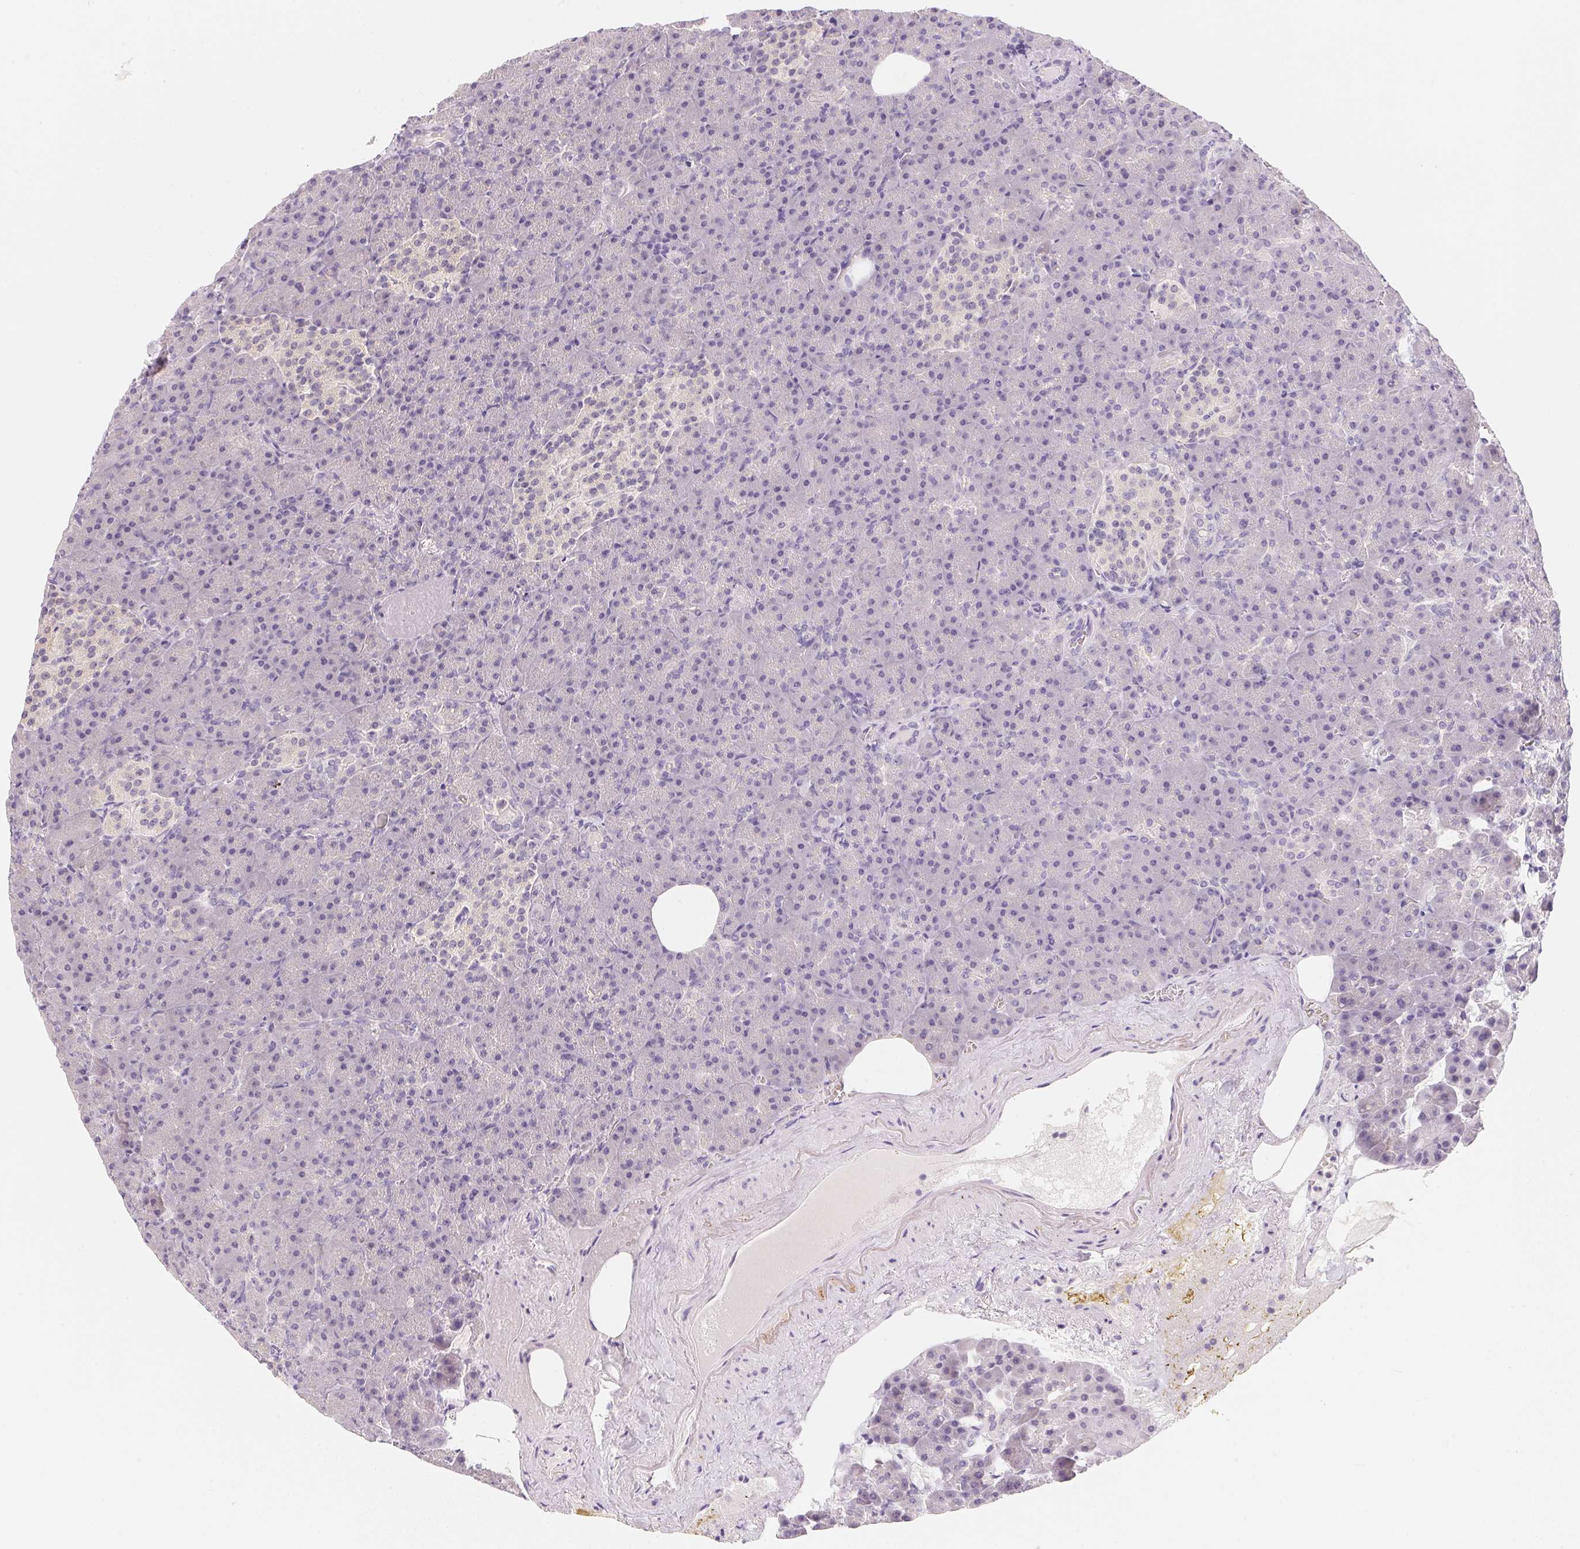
{"staining": {"intensity": "negative", "quantity": "none", "location": "none"}, "tissue": "pancreas", "cell_type": "Exocrine glandular cells", "image_type": "normal", "snomed": [{"axis": "morphology", "description": "Normal tissue, NOS"}, {"axis": "topography", "description": "Pancreas"}], "caption": "Exocrine glandular cells are negative for brown protein staining in benign pancreas. (Stains: DAB IHC with hematoxylin counter stain, Microscopy: brightfield microscopy at high magnification).", "gene": "MCOLN3", "patient": {"sex": "female", "age": 74}}